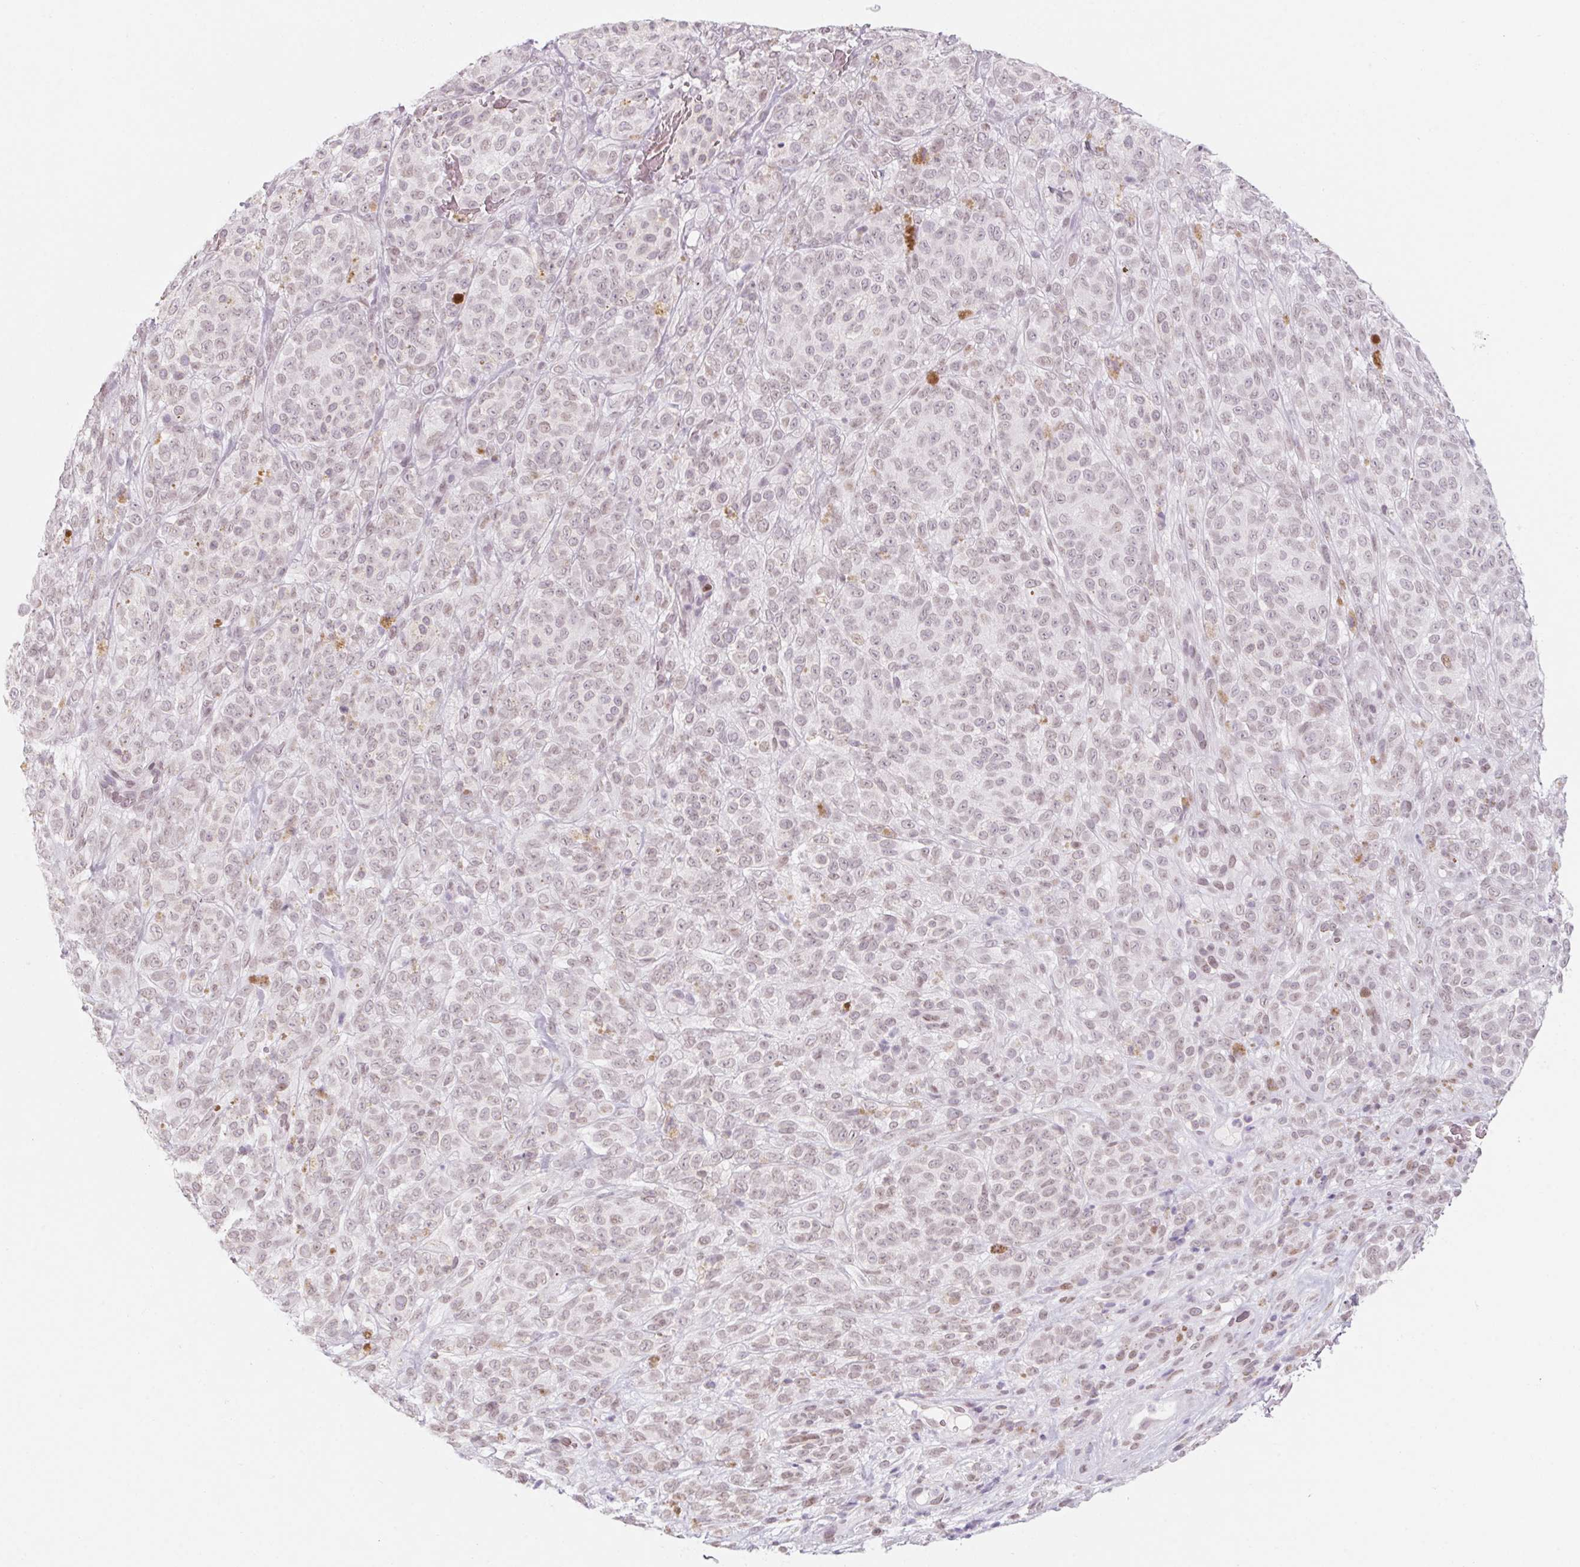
{"staining": {"intensity": "weak", "quantity": "25%-75%", "location": "nuclear"}, "tissue": "melanoma", "cell_type": "Tumor cells", "image_type": "cancer", "snomed": [{"axis": "morphology", "description": "Malignant melanoma, NOS"}, {"axis": "topography", "description": "Skin"}], "caption": "Malignant melanoma stained with immunohistochemistry (IHC) shows weak nuclear expression in about 25%-75% of tumor cells.", "gene": "KCNQ2", "patient": {"sex": "female", "age": 86}}